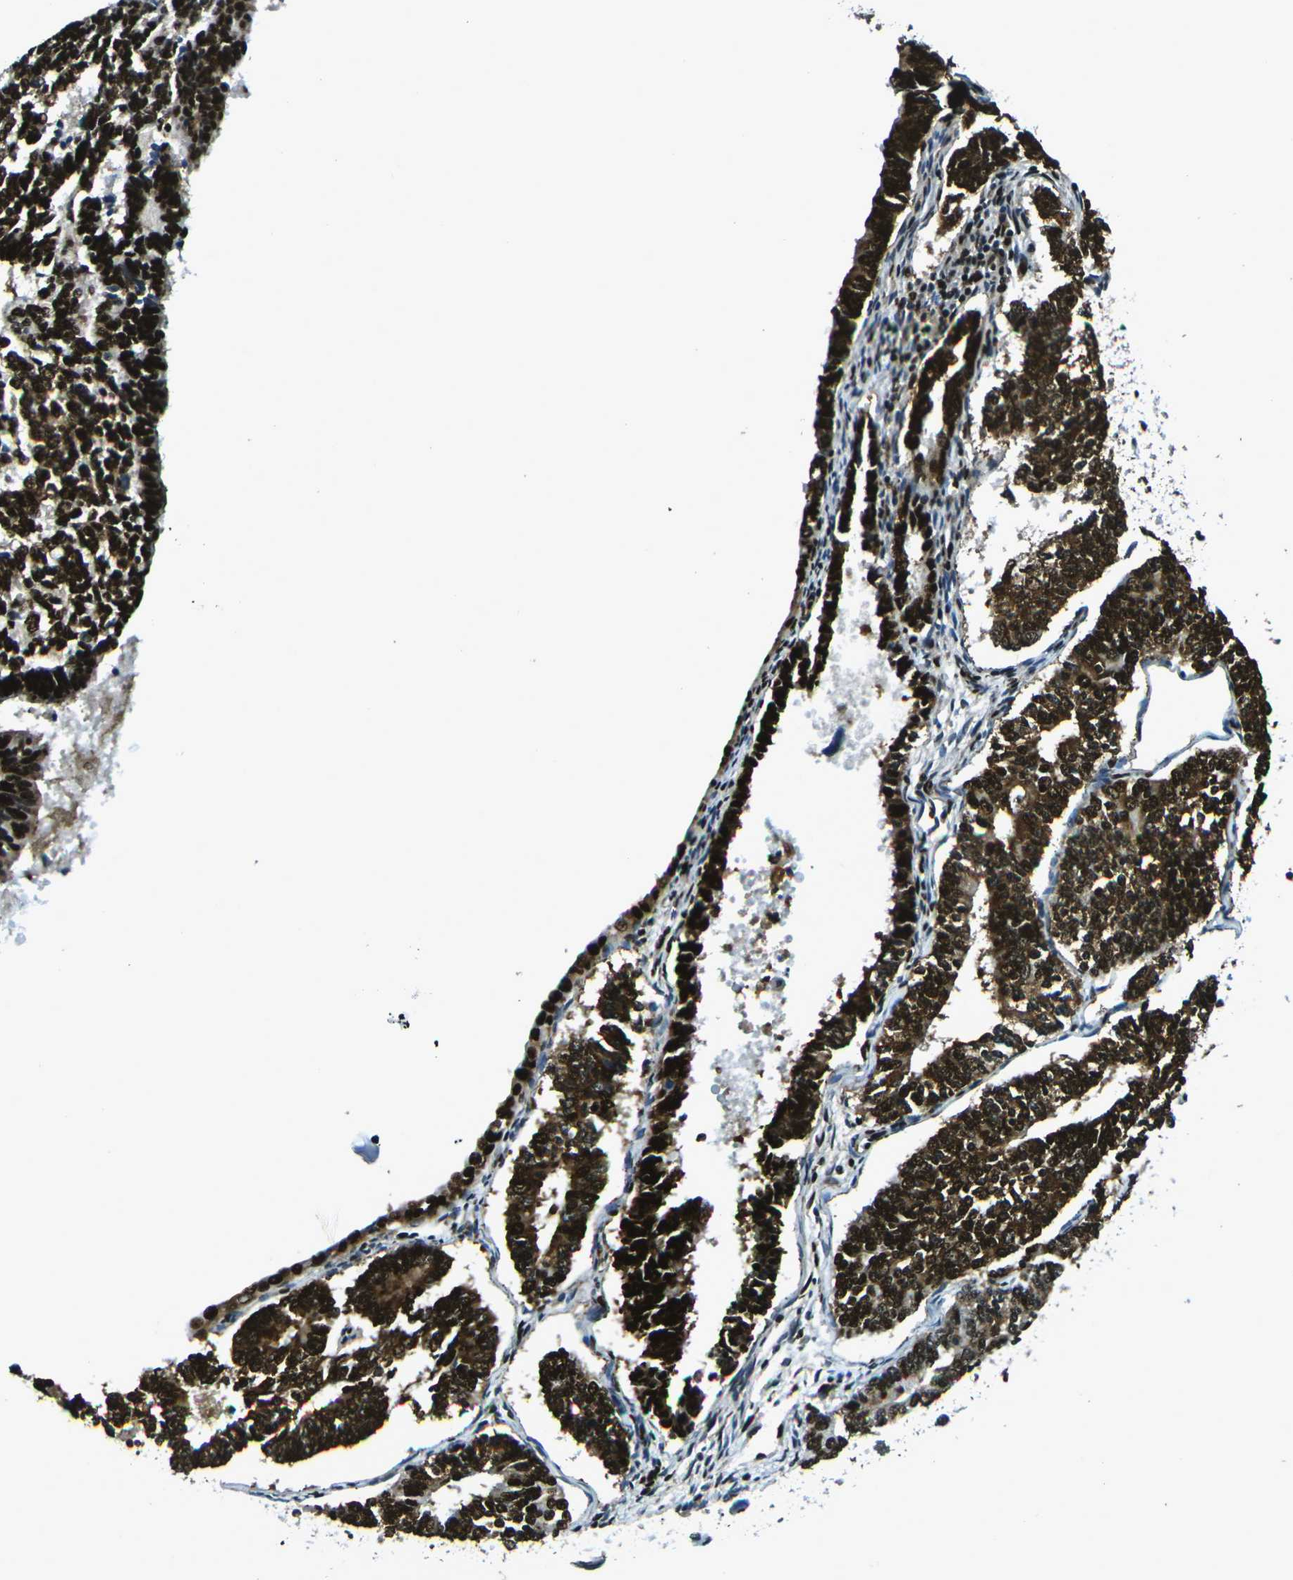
{"staining": {"intensity": "strong", "quantity": ">75%", "location": "cytoplasmic/membranous,nuclear"}, "tissue": "endometrial cancer", "cell_type": "Tumor cells", "image_type": "cancer", "snomed": [{"axis": "morphology", "description": "Adenocarcinoma, NOS"}, {"axis": "topography", "description": "Endometrium"}], "caption": "IHC staining of endometrial cancer (adenocarcinoma), which displays high levels of strong cytoplasmic/membranous and nuclear staining in approximately >75% of tumor cells indicating strong cytoplasmic/membranous and nuclear protein expression. The staining was performed using DAB (3,3'-diaminobenzidine) (brown) for protein detection and nuclei were counterstained in hematoxylin (blue).", "gene": "HNRNPL", "patient": {"sex": "female", "age": 70}}